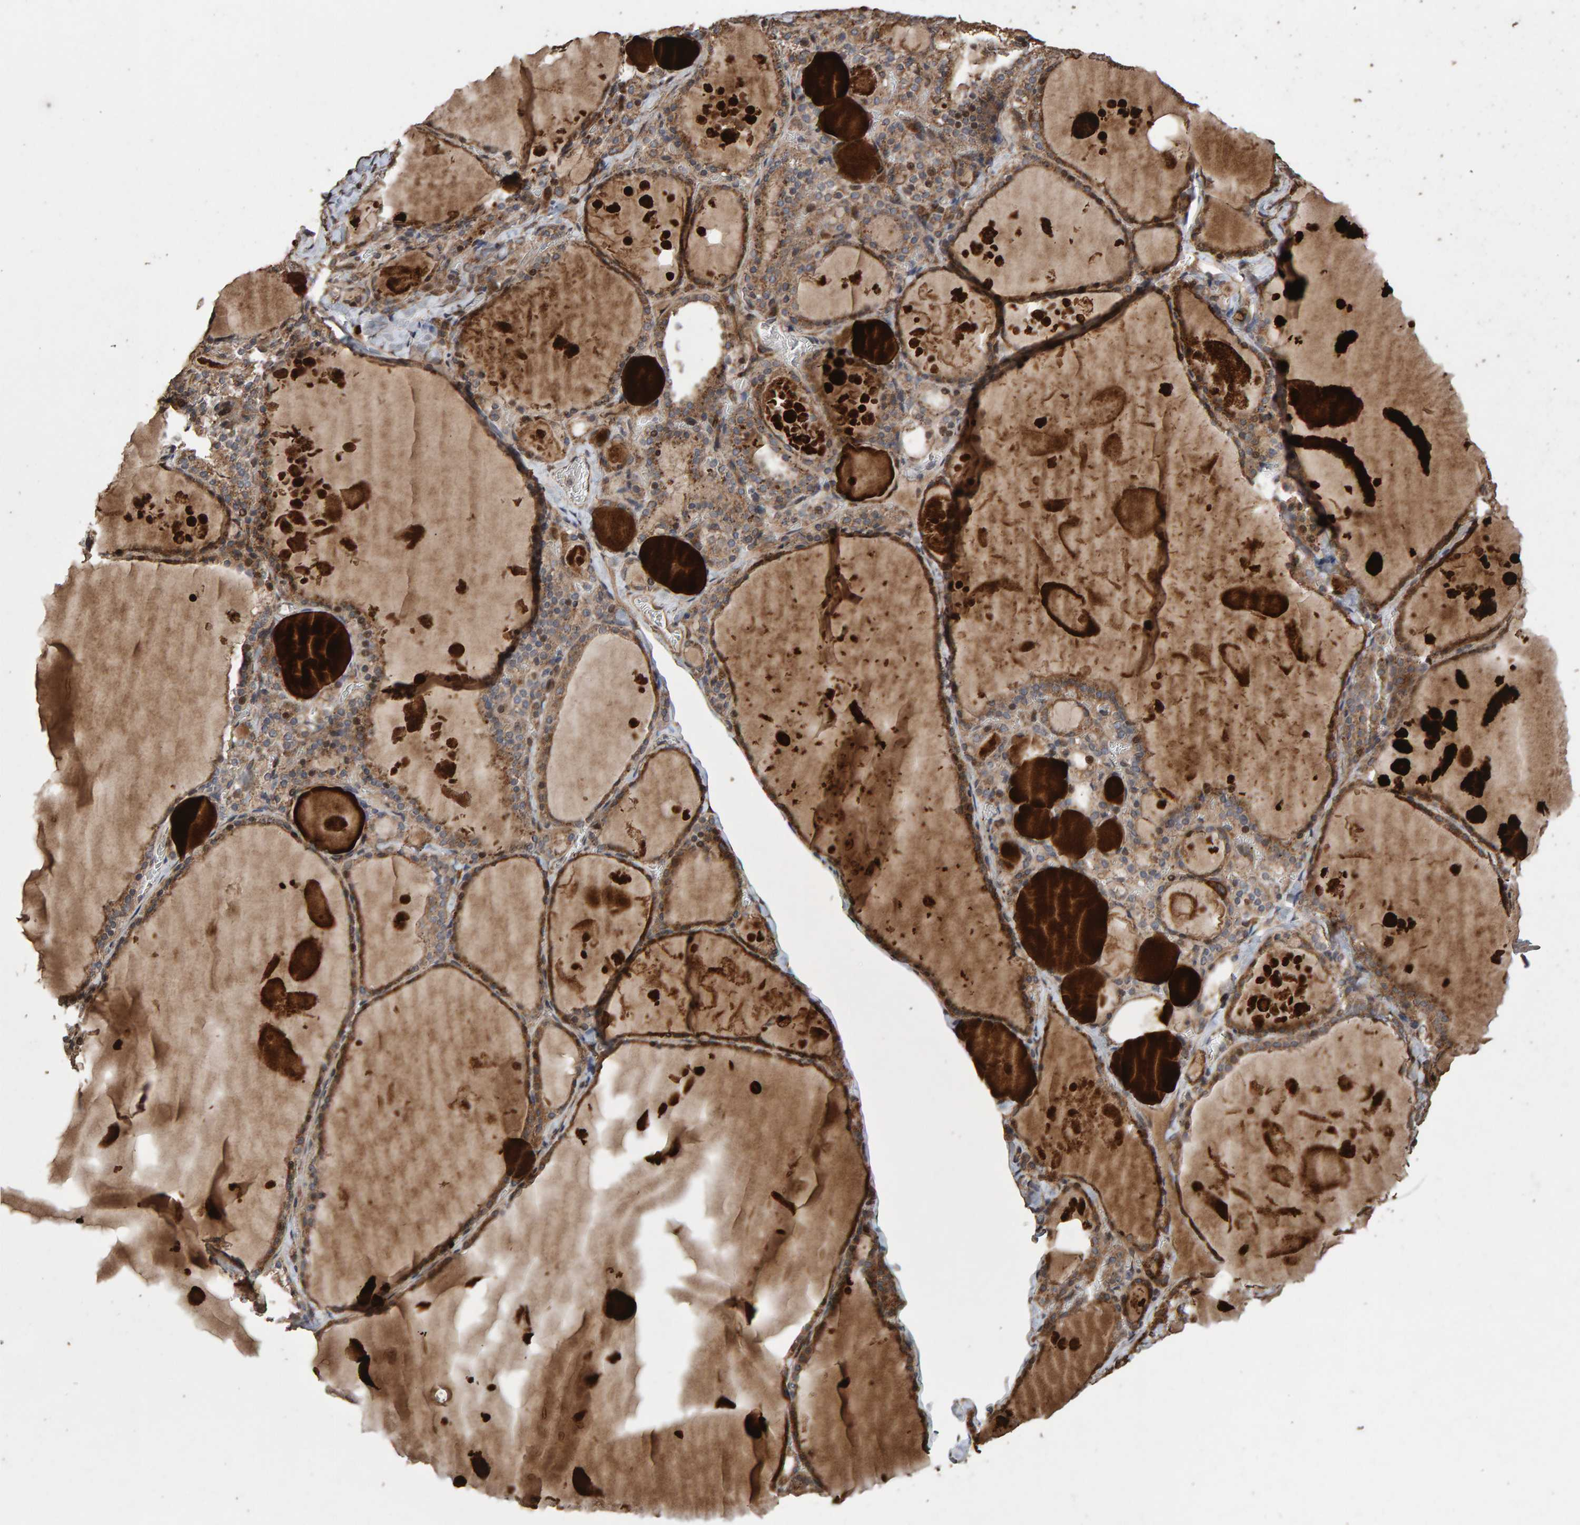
{"staining": {"intensity": "moderate", "quantity": ">75%", "location": "cytoplasmic/membranous"}, "tissue": "thyroid gland", "cell_type": "Glandular cells", "image_type": "normal", "snomed": [{"axis": "morphology", "description": "Normal tissue, NOS"}, {"axis": "topography", "description": "Thyroid gland"}], "caption": "High-magnification brightfield microscopy of benign thyroid gland stained with DAB (brown) and counterstained with hematoxylin (blue). glandular cells exhibit moderate cytoplasmic/membranous staining is identified in approximately>75% of cells.", "gene": "OSBP2", "patient": {"sex": "male", "age": 56}}